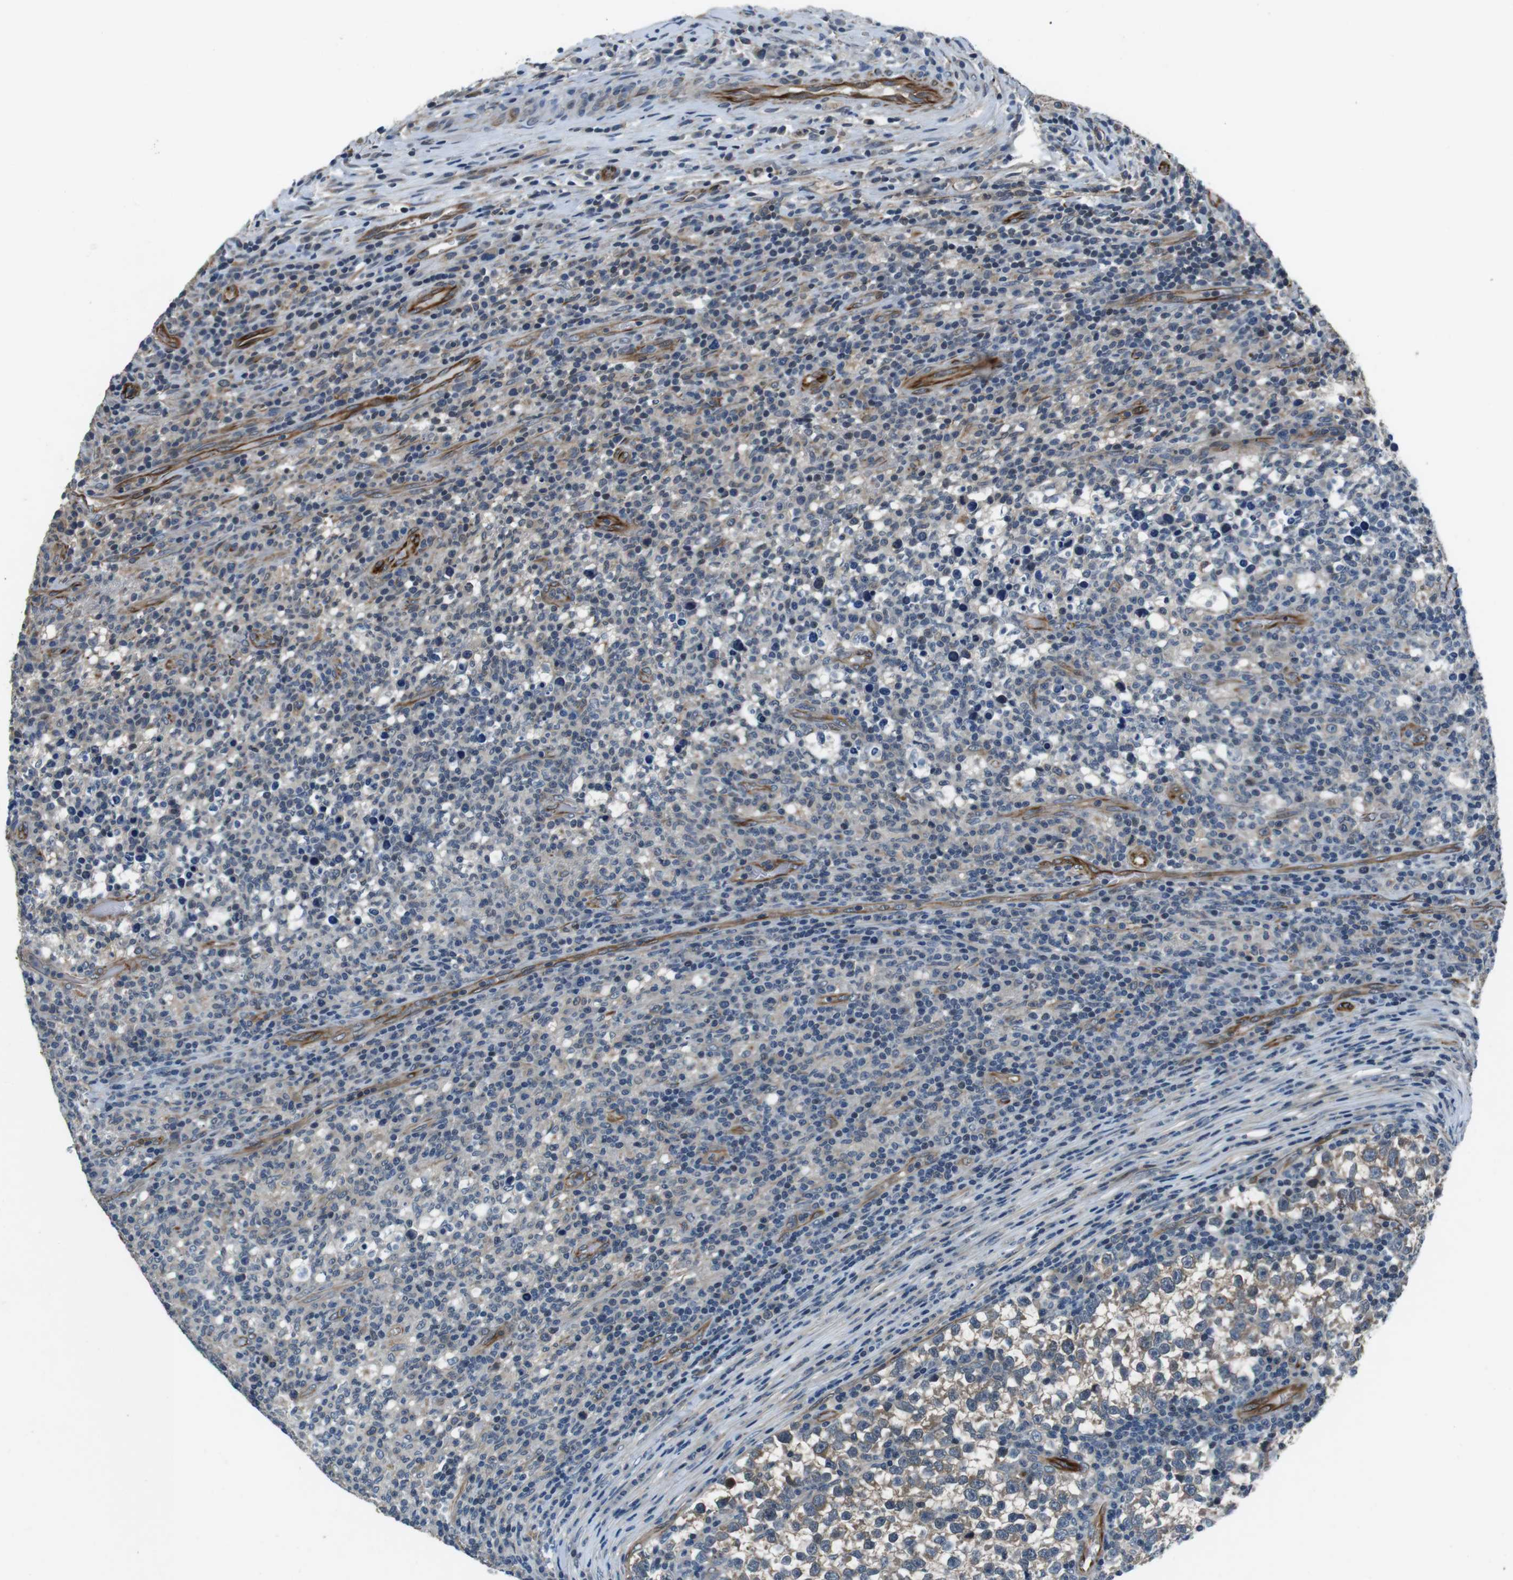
{"staining": {"intensity": "weak", "quantity": ">75%", "location": "cytoplasmic/membranous"}, "tissue": "testis cancer", "cell_type": "Tumor cells", "image_type": "cancer", "snomed": [{"axis": "morphology", "description": "Normal tissue, NOS"}, {"axis": "morphology", "description": "Seminoma, NOS"}, {"axis": "topography", "description": "Testis"}], "caption": "Immunohistochemical staining of testis cancer reveals low levels of weak cytoplasmic/membranous expression in about >75% of tumor cells.", "gene": "LRRC49", "patient": {"sex": "male", "age": 43}}